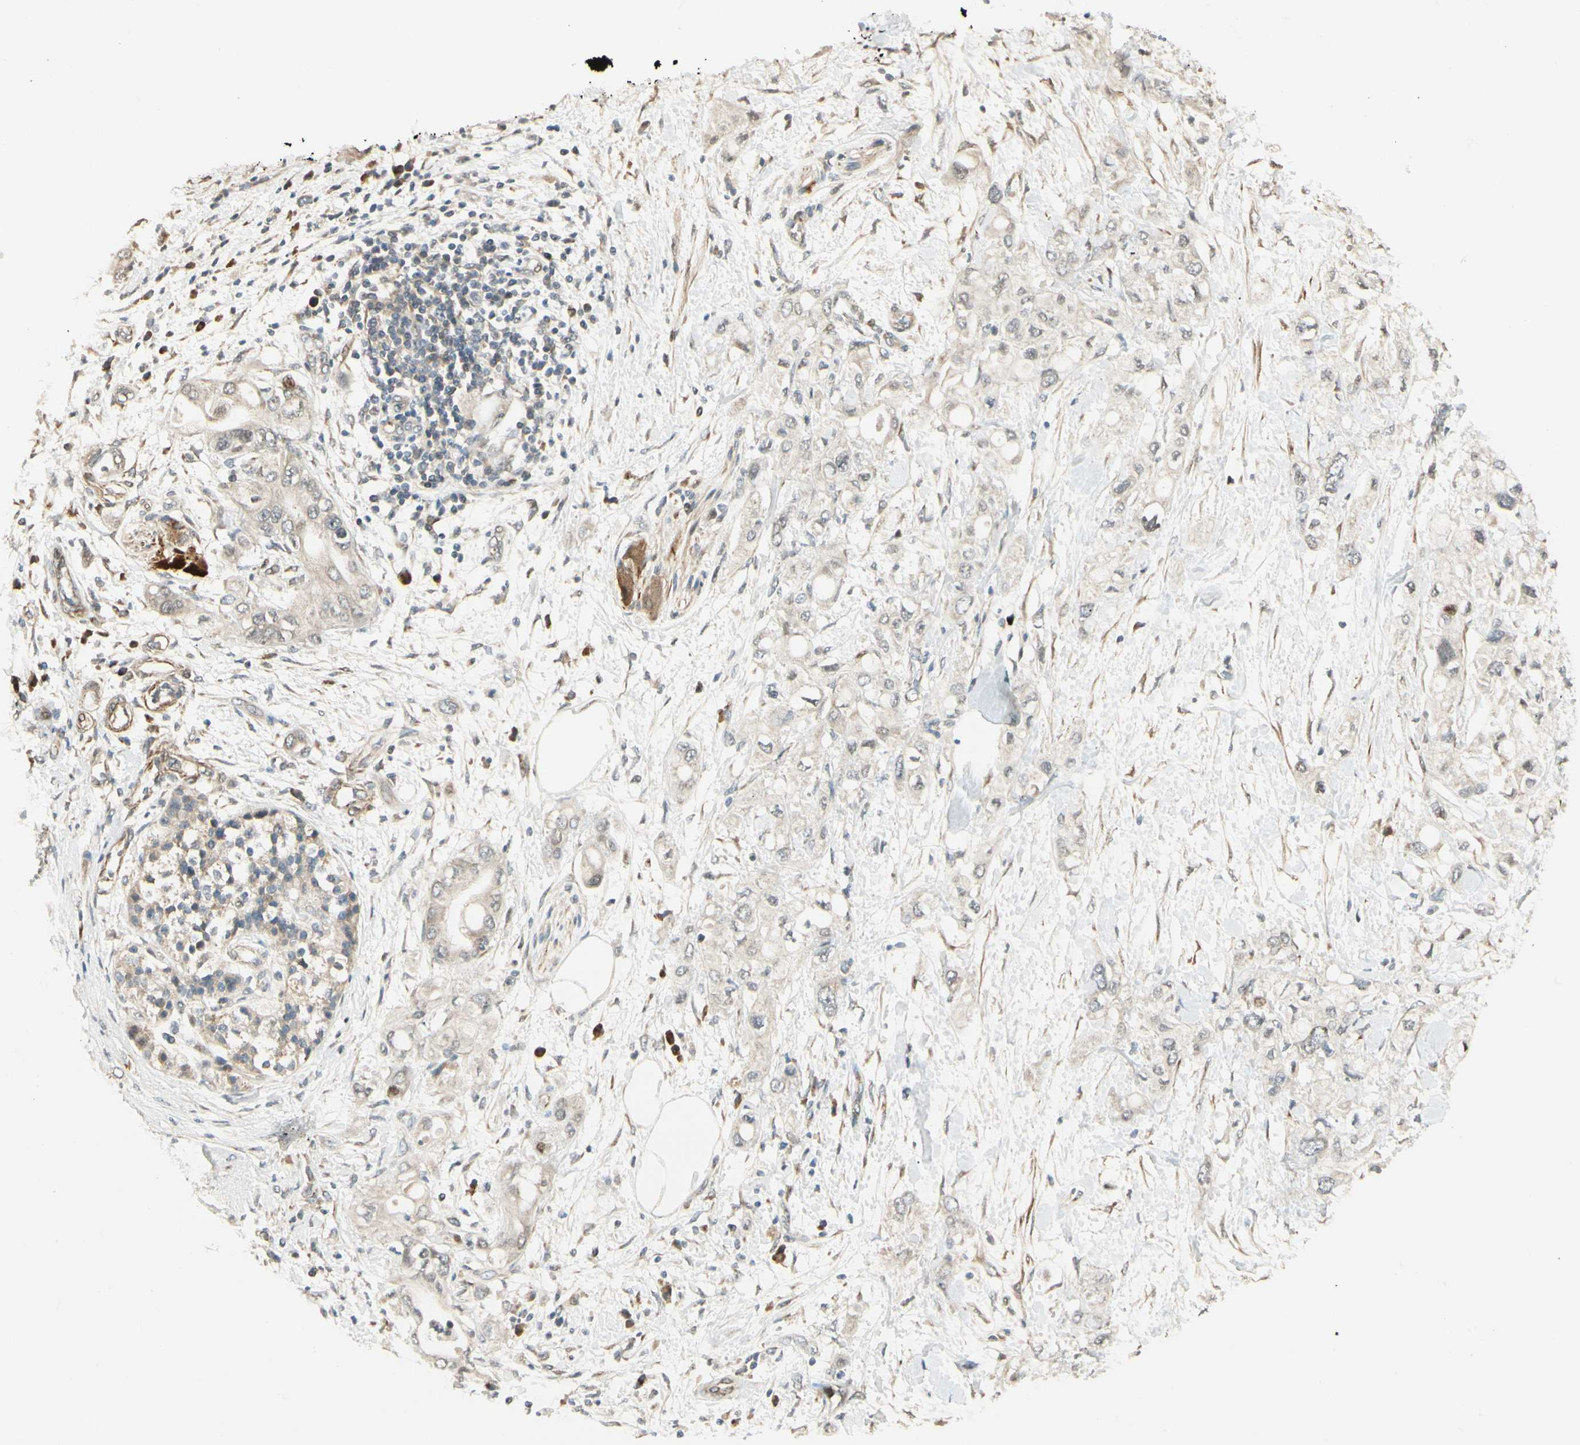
{"staining": {"intensity": "weak", "quantity": "25%-75%", "location": "cytoplasmic/membranous"}, "tissue": "pancreatic cancer", "cell_type": "Tumor cells", "image_type": "cancer", "snomed": [{"axis": "morphology", "description": "Adenocarcinoma, NOS"}, {"axis": "topography", "description": "Pancreas"}], "caption": "The histopathology image displays staining of pancreatic adenocarcinoma, revealing weak cytoplasmic/membranous protein staining (brown color) within tumor cells.", "gene": "P4HA3", "patient": {"sex": "female", "age": 56}}